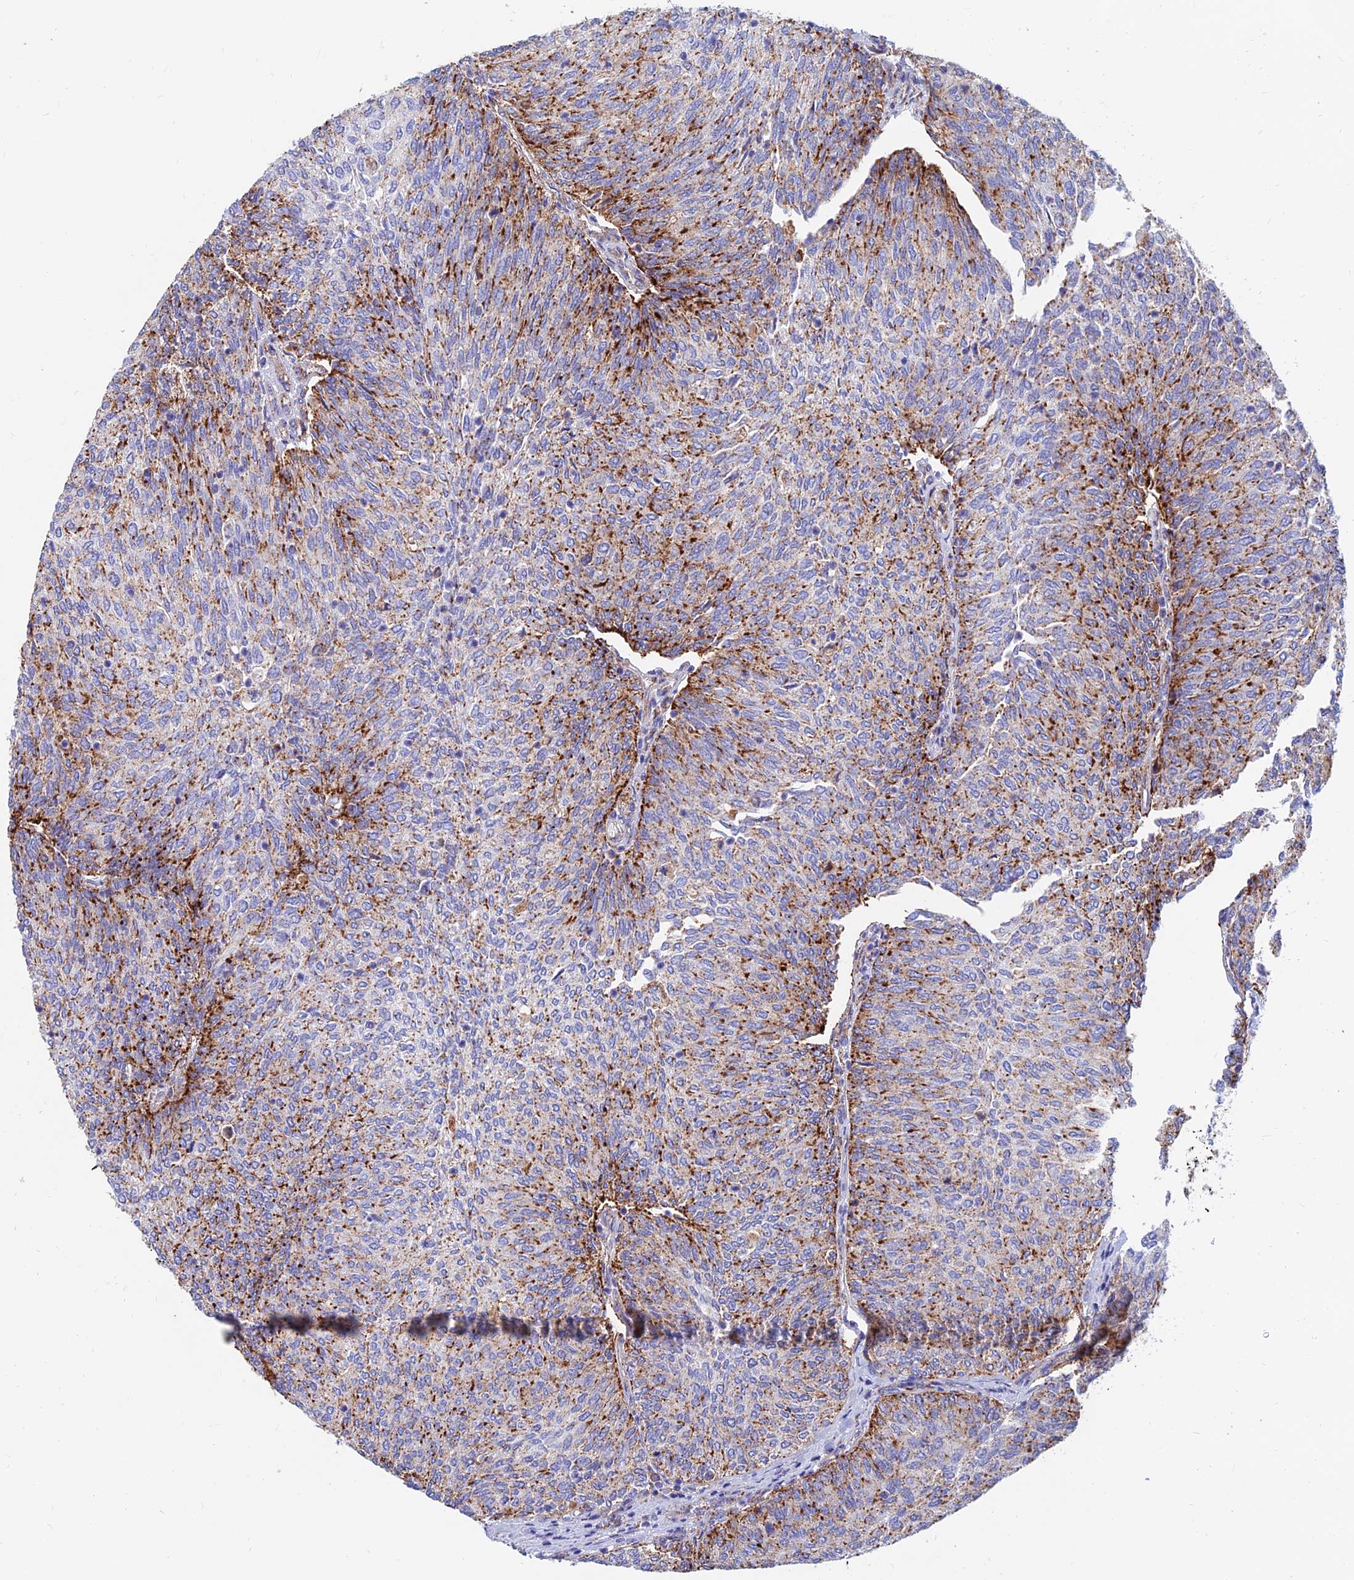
{"staining": {"intensity": "moderate", "quantity": ">75%", "location": "cytoplasmic/membranous"}, "tissue": "urothelial cancer", "cell_type": "Tumor cells", "image_type": "cancer", "snomed": [{"axis": "morphology", "description": "Urothelial carcinoma, High grade"}, {"axis": "topography", "description": "Urinary bladder"}], "caption": "Urothelial cancer stained with DAB immunohistochemistry (IHC) shows medium levels of moderate cytoplasmic/membranous staining in approximately >75% of tumor cells.", "gene": "SPNS1", "patient": {"sex": "female", "age": 79}}